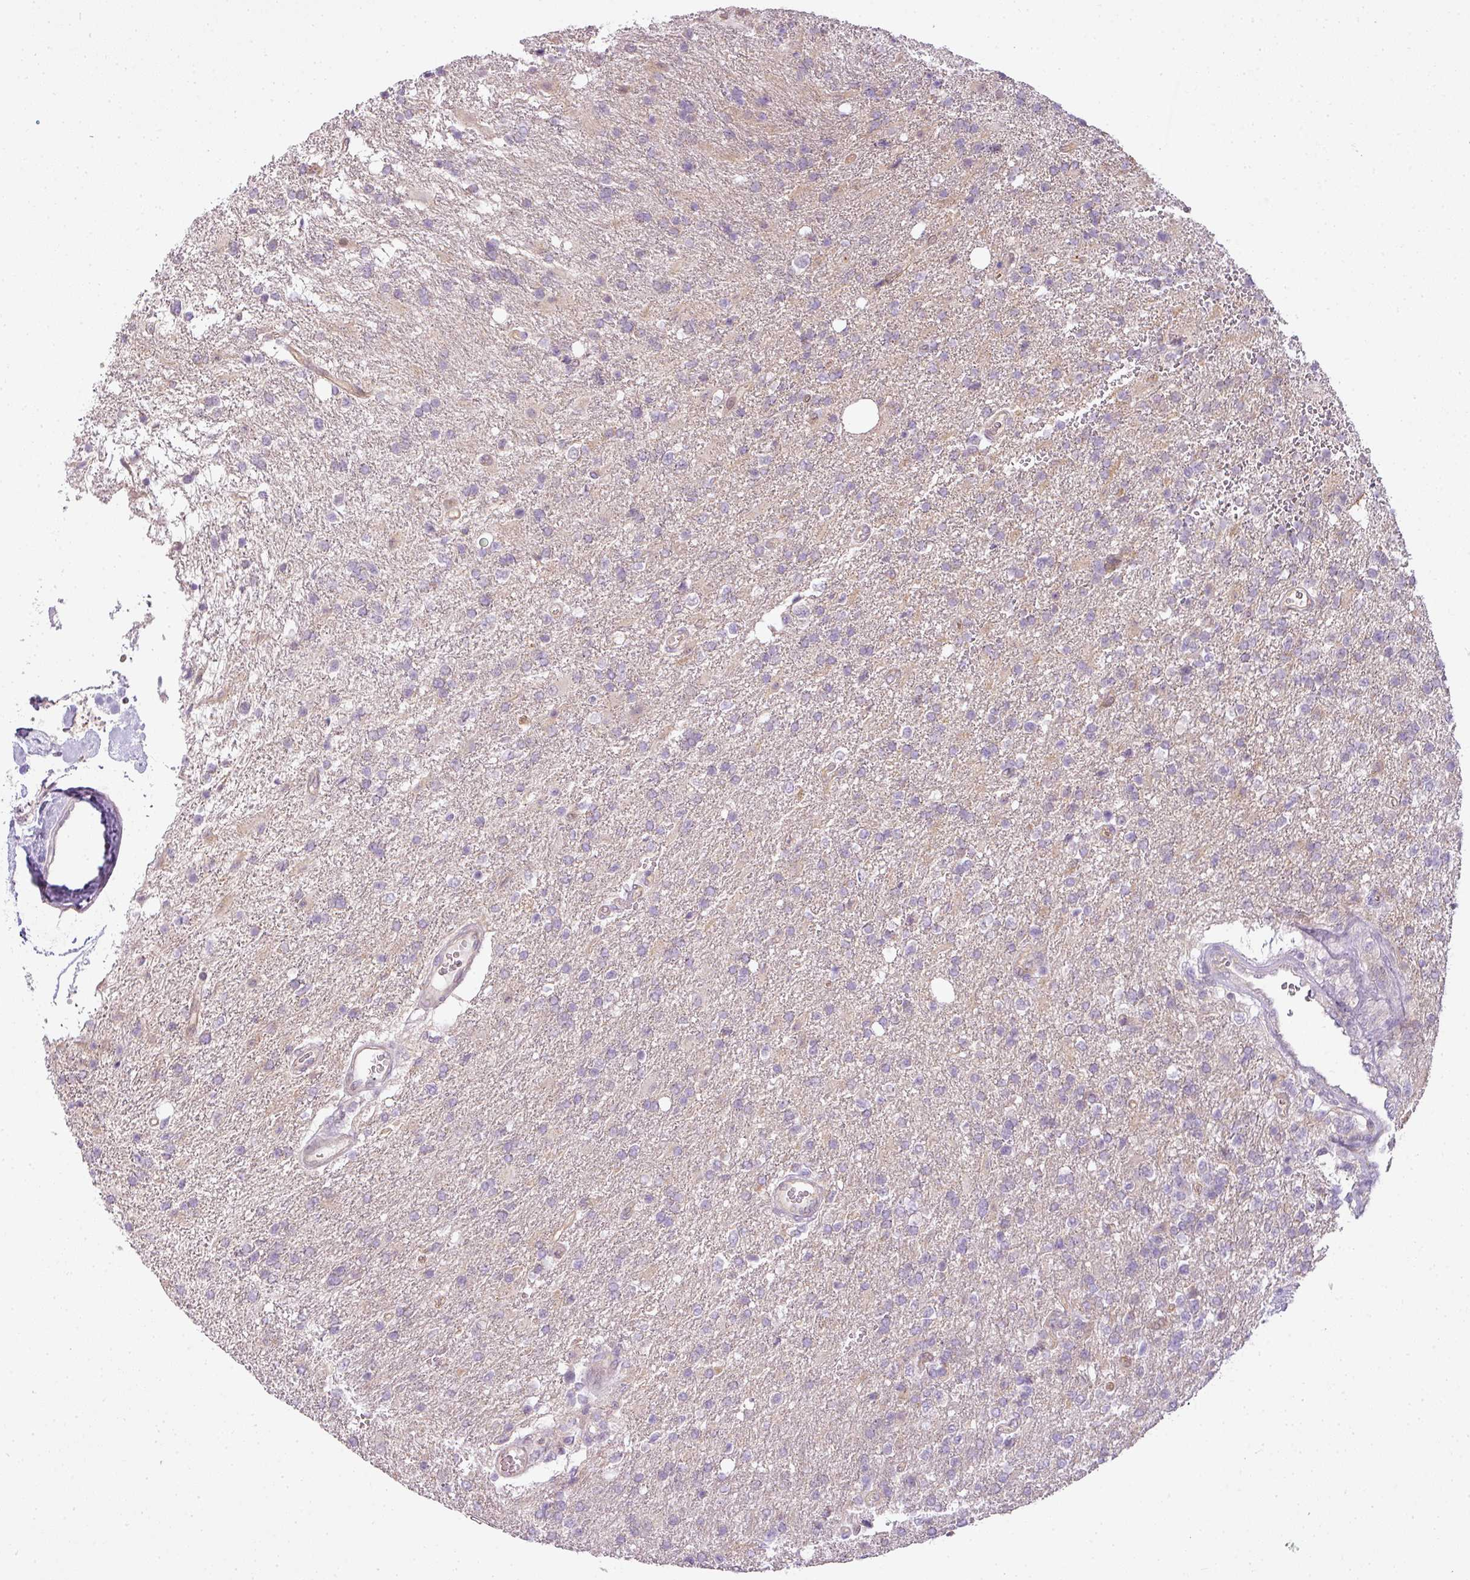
{"staining": {"intensity": "negative", "quantity": "none", "location": "none"}, "tissue": "glioma", "cell_type": "Tumor cells", "image_type": "cancer", "snomed": [{"axis": "morphology", "description": "Glioma, malignant, High grade"}, {"axis": "topography", "description": "Brain"}], "caption": "Glioma stained for a protein using IHC demonstrates no expression tumor cells.", "gene": "LY75", "patient": {"sex": "male", "age": 56}}